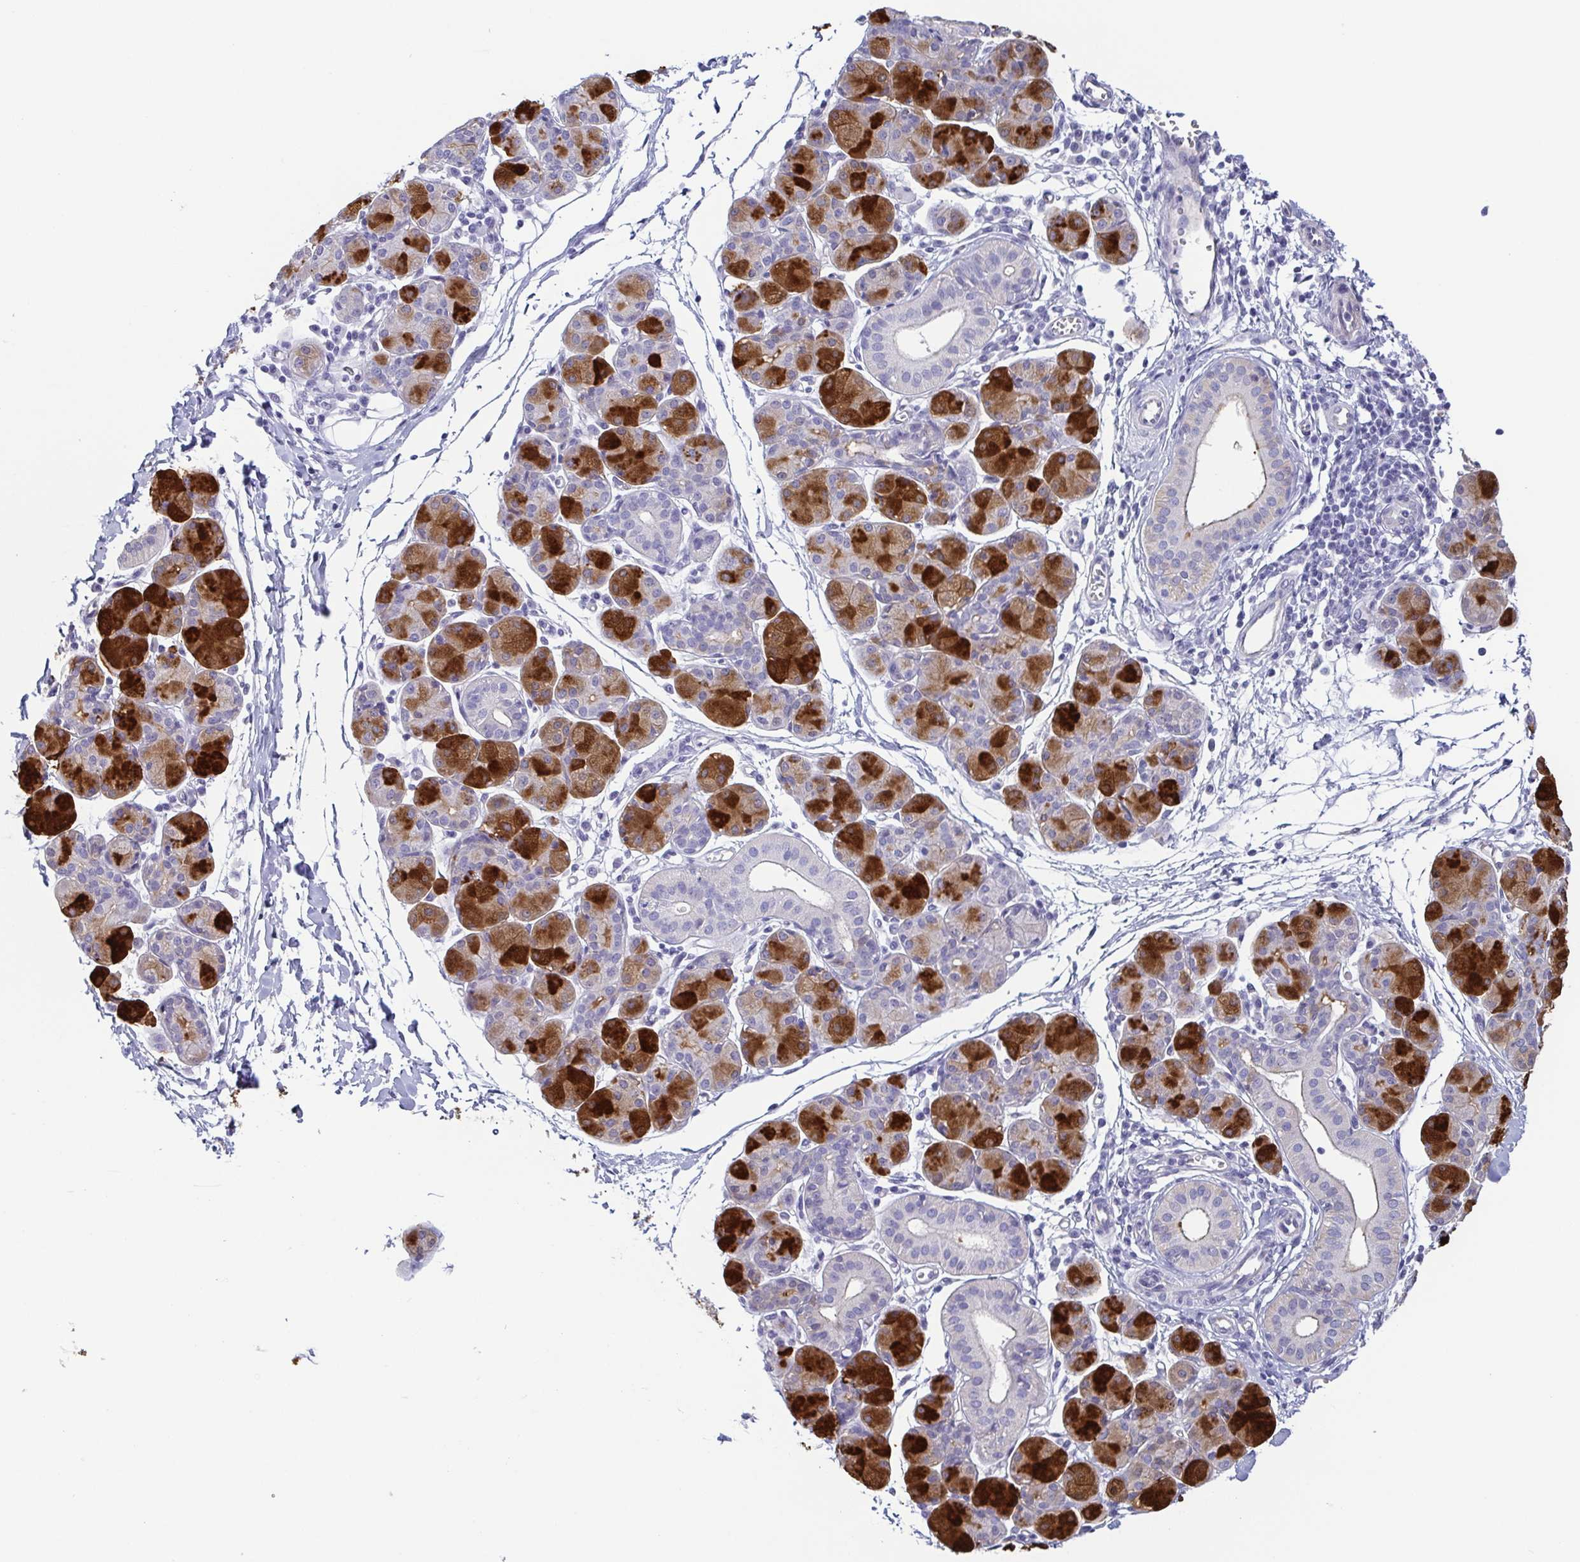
{"staining": {"intensity": "strong", "quantity": "25%-75%", "location": "cytoplasmic/membranous"}, "tissue": "salivary gland", "cell_type": "Glandular cells", "image_type": "normal", "snomed": [{"axis": "morphology", "description": "Normal tissue, NOS"}, {"axis": "morphology", "description": "Inflammation, NOS"}, {"axis": "topography", "description": "Lymph node"}, {"axis": "topography", "description": "Salivary gland"}], "caption": "Strong cytoplasmic/membranous positivity is present in about 25%-75% of glandular cells in unremarkable salivary gland.", "gene": "ENSG00000275778", "patient": {"sex": "male", "age": 3}}